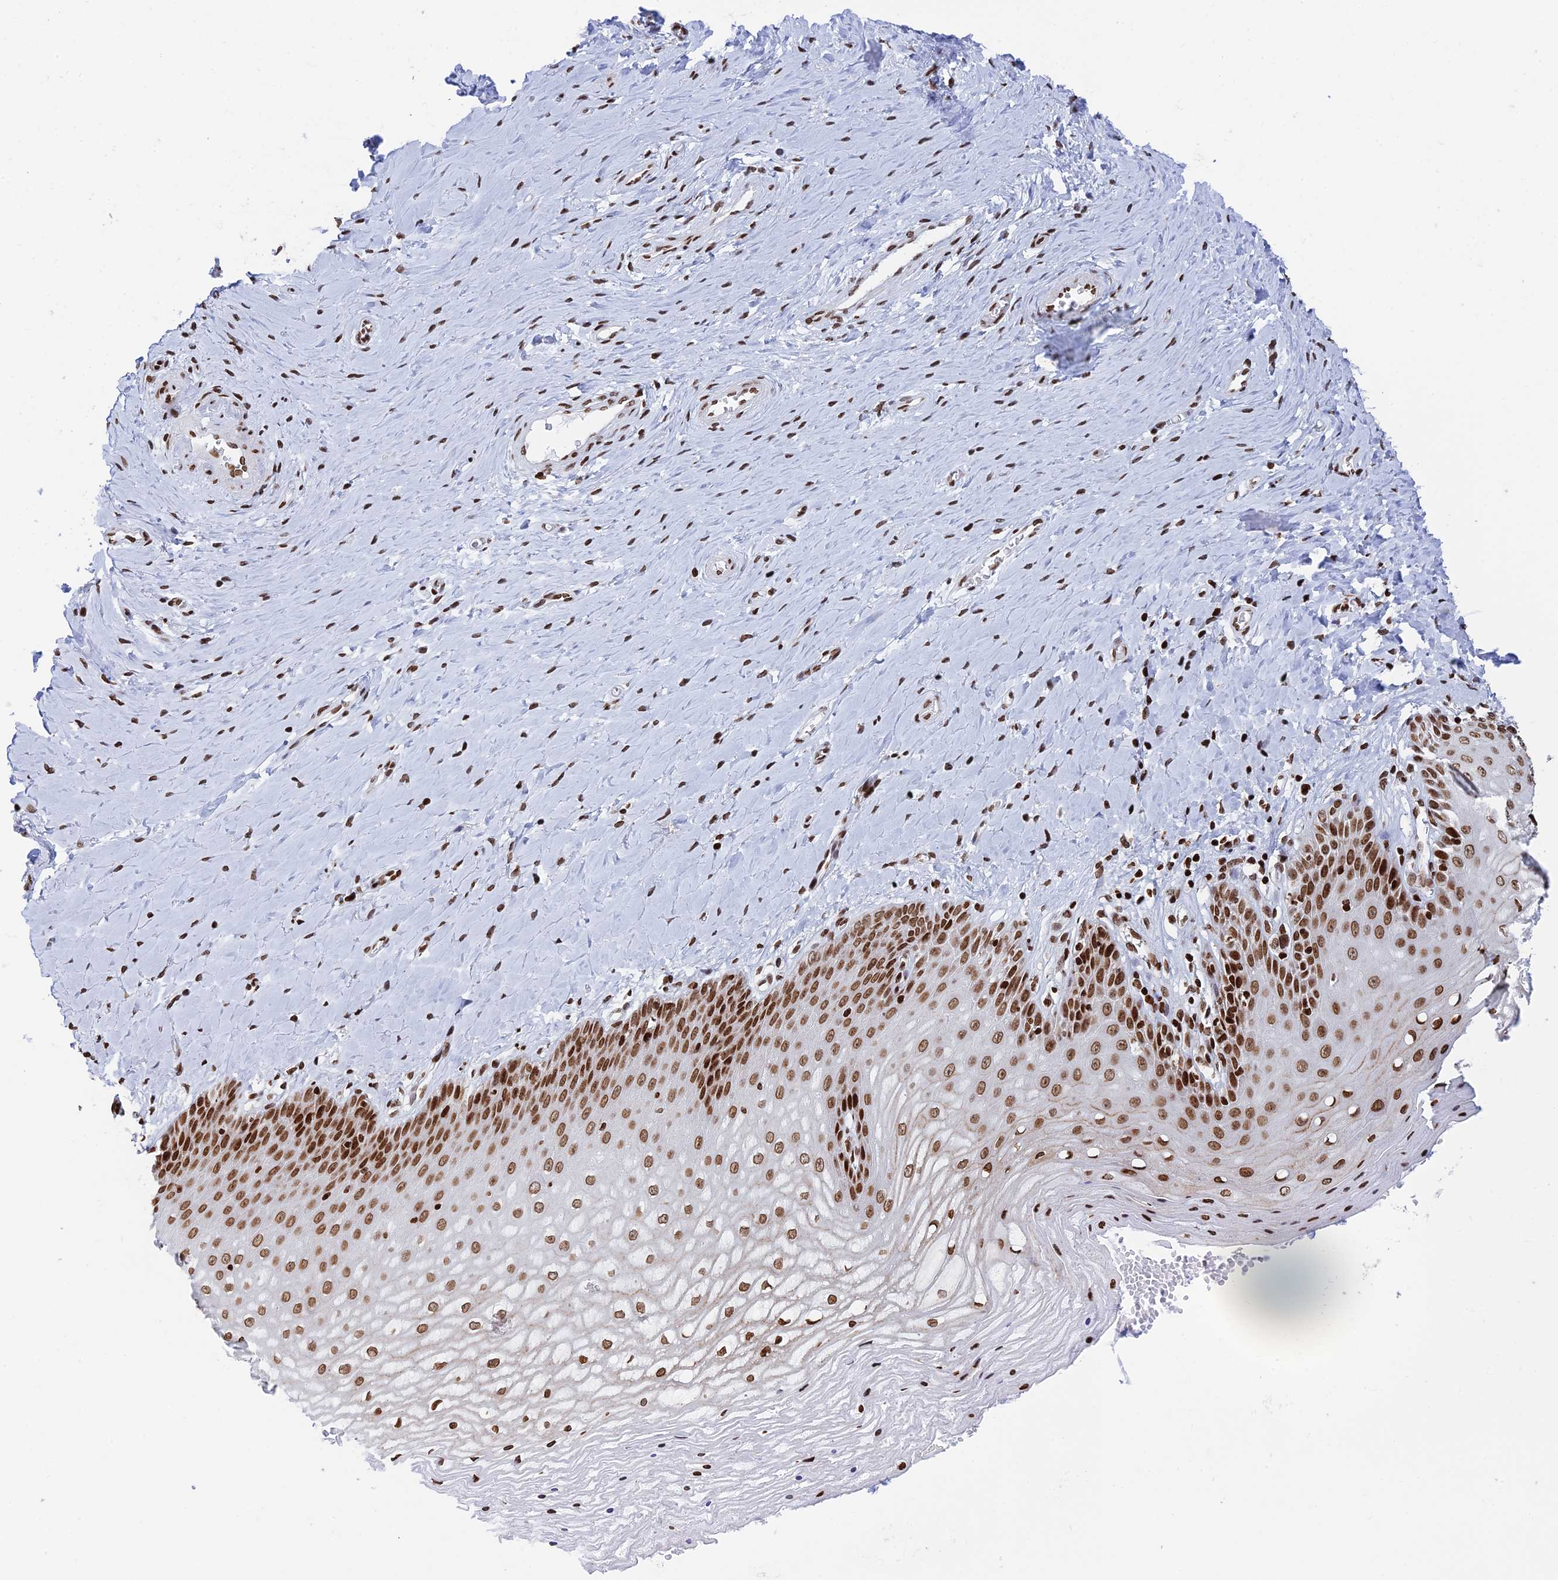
{"staining": {"intensity": "strong", "quantity": ">75%", "location": "nuclear"}, "tissue": "vagina", "cell_type": "Squamous epithelial cells", "image_type": "normal", "snomed": [{"axis": "morphology", "description": "Normal tissue, NOS"}, {"axis": "topography", "description": "Vagina"}], "caption": "A micrograph showing strong nuclear staining in about >75% of squamous epithelial cells in benign vagina, as visualized by brown immunohistochemical staining.", "gene": "RPAP1", "patient": {"sex": "female", "age": 65}}